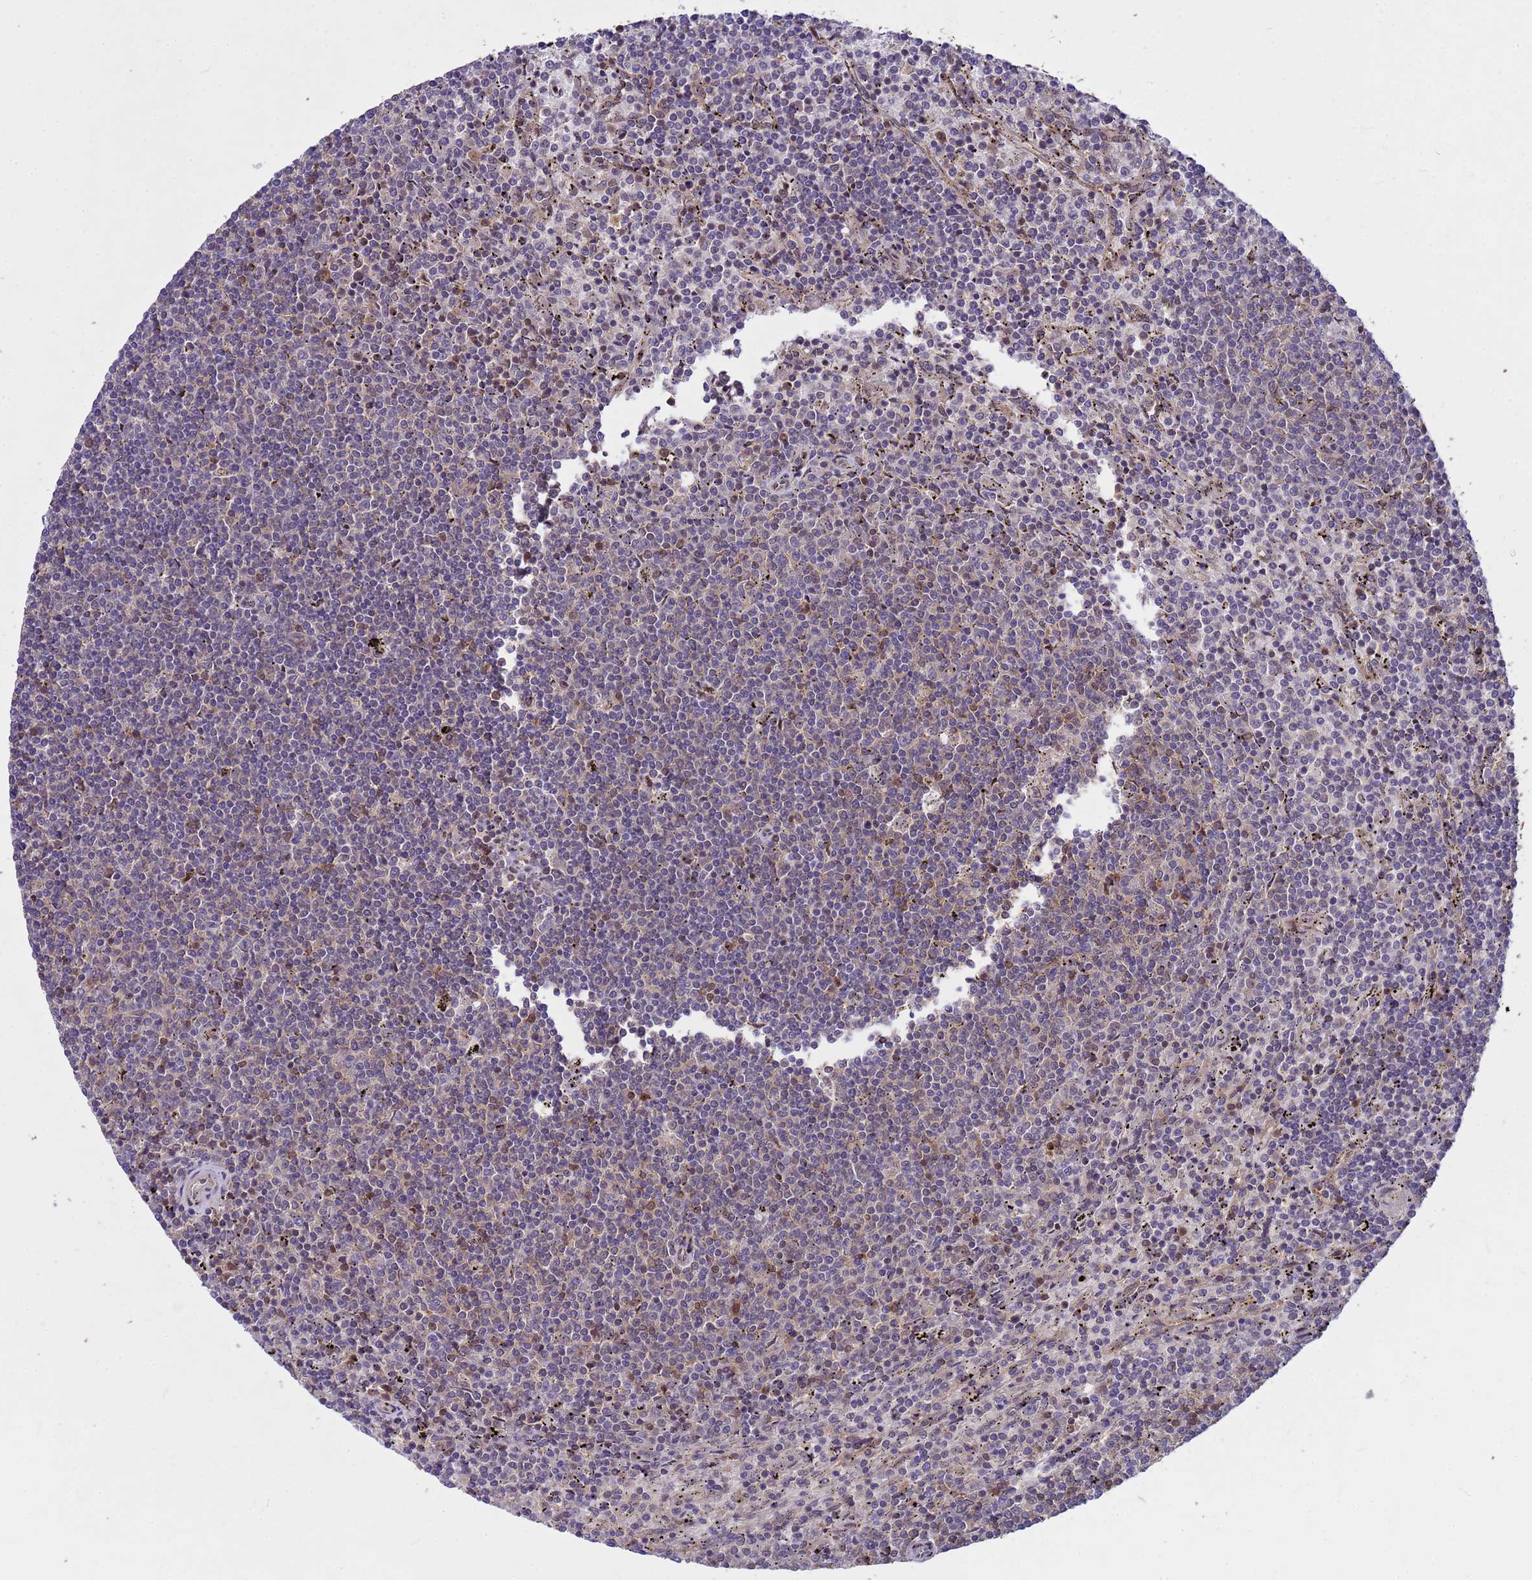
{"staining": {"intensity": "weak", "quantity": "<25%", "location": "cytoplasmic/membranous"}, "tissue": "lymphoma", "cell_type": "Tumor cells", "image_type": "cancer", "snomed": [{"axis": "morphology", "description": "Malignant lymphoma, non-Hodgkin's type, Low grade"}, {"axis": "topography", "description": "Spleen"}], "caption": "Immunohistochemistry (IHC) image of lymphoma stained for a protein (brown), which reveals no positivity in tumor cells. (Stains: DAB immunohistochemistry with hematoxylin counter stain, Microscopy: brightfield microscopy at high magnification).", "gene": "PPP2CB", "patient": {"sex": "female", "age": 50}}